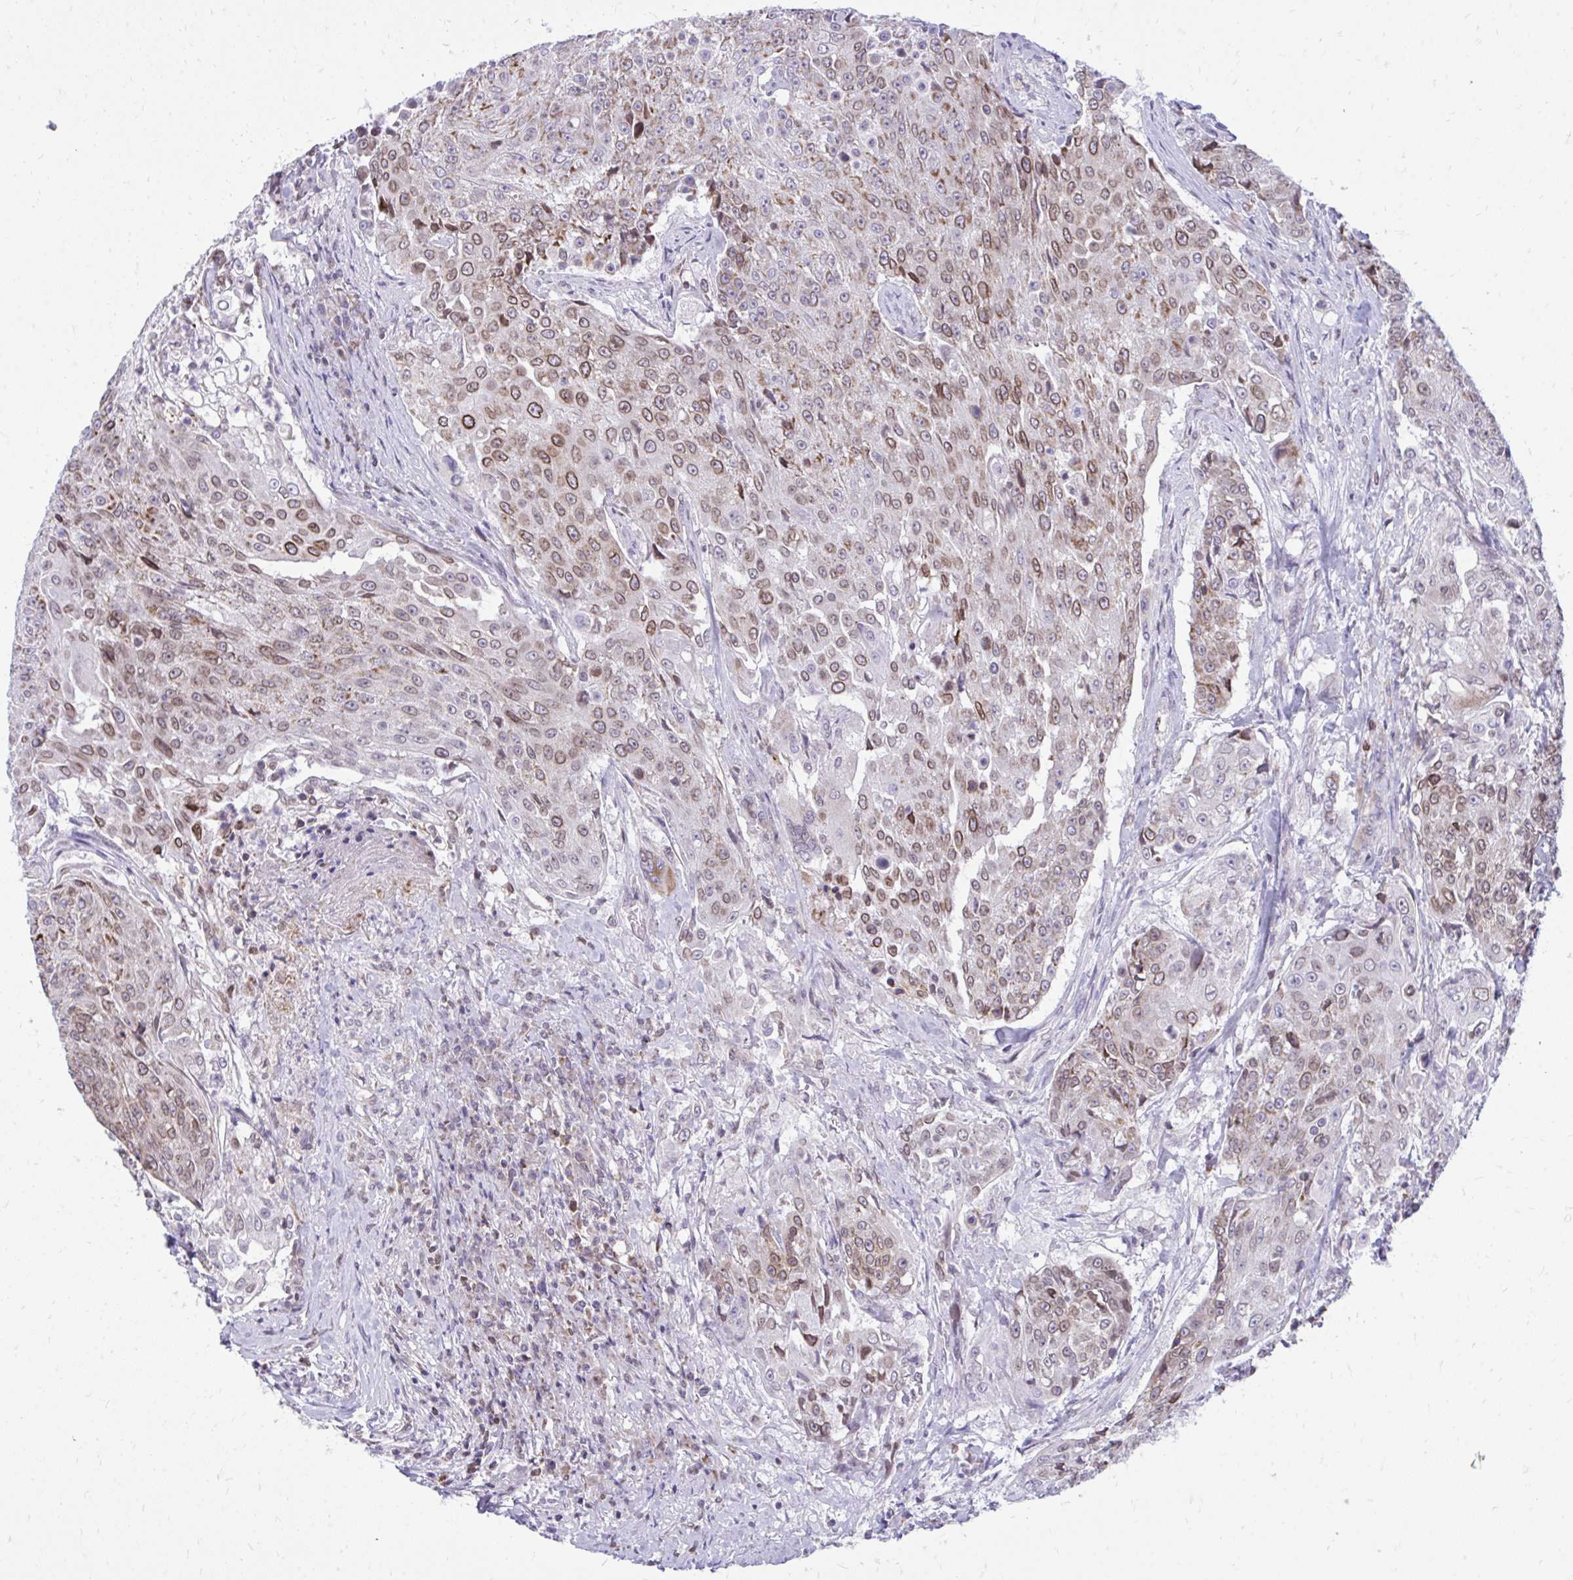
{"staining": {"intensity": "moderate", "quantity": "25%-75%", "location": "cytoplasmic/membranous,nuclear"}, "tissue": "urothelial cancer", "cell_type": "Tumor cells", "image_type": "cancer", "snomed": [{"axis": "morphology", "description": "Urothelial carcinoma, High grade"}, {"axis": "topography", "description": "Urinary bladder"}], "caption": "A brown stain labels moderate cytoplasmic/membranous and nuclear staining of a protein in urothelial cancer tumor cells.", "gene": "RPS6KA2", "patient": {"sex": "female", "age": 63}}